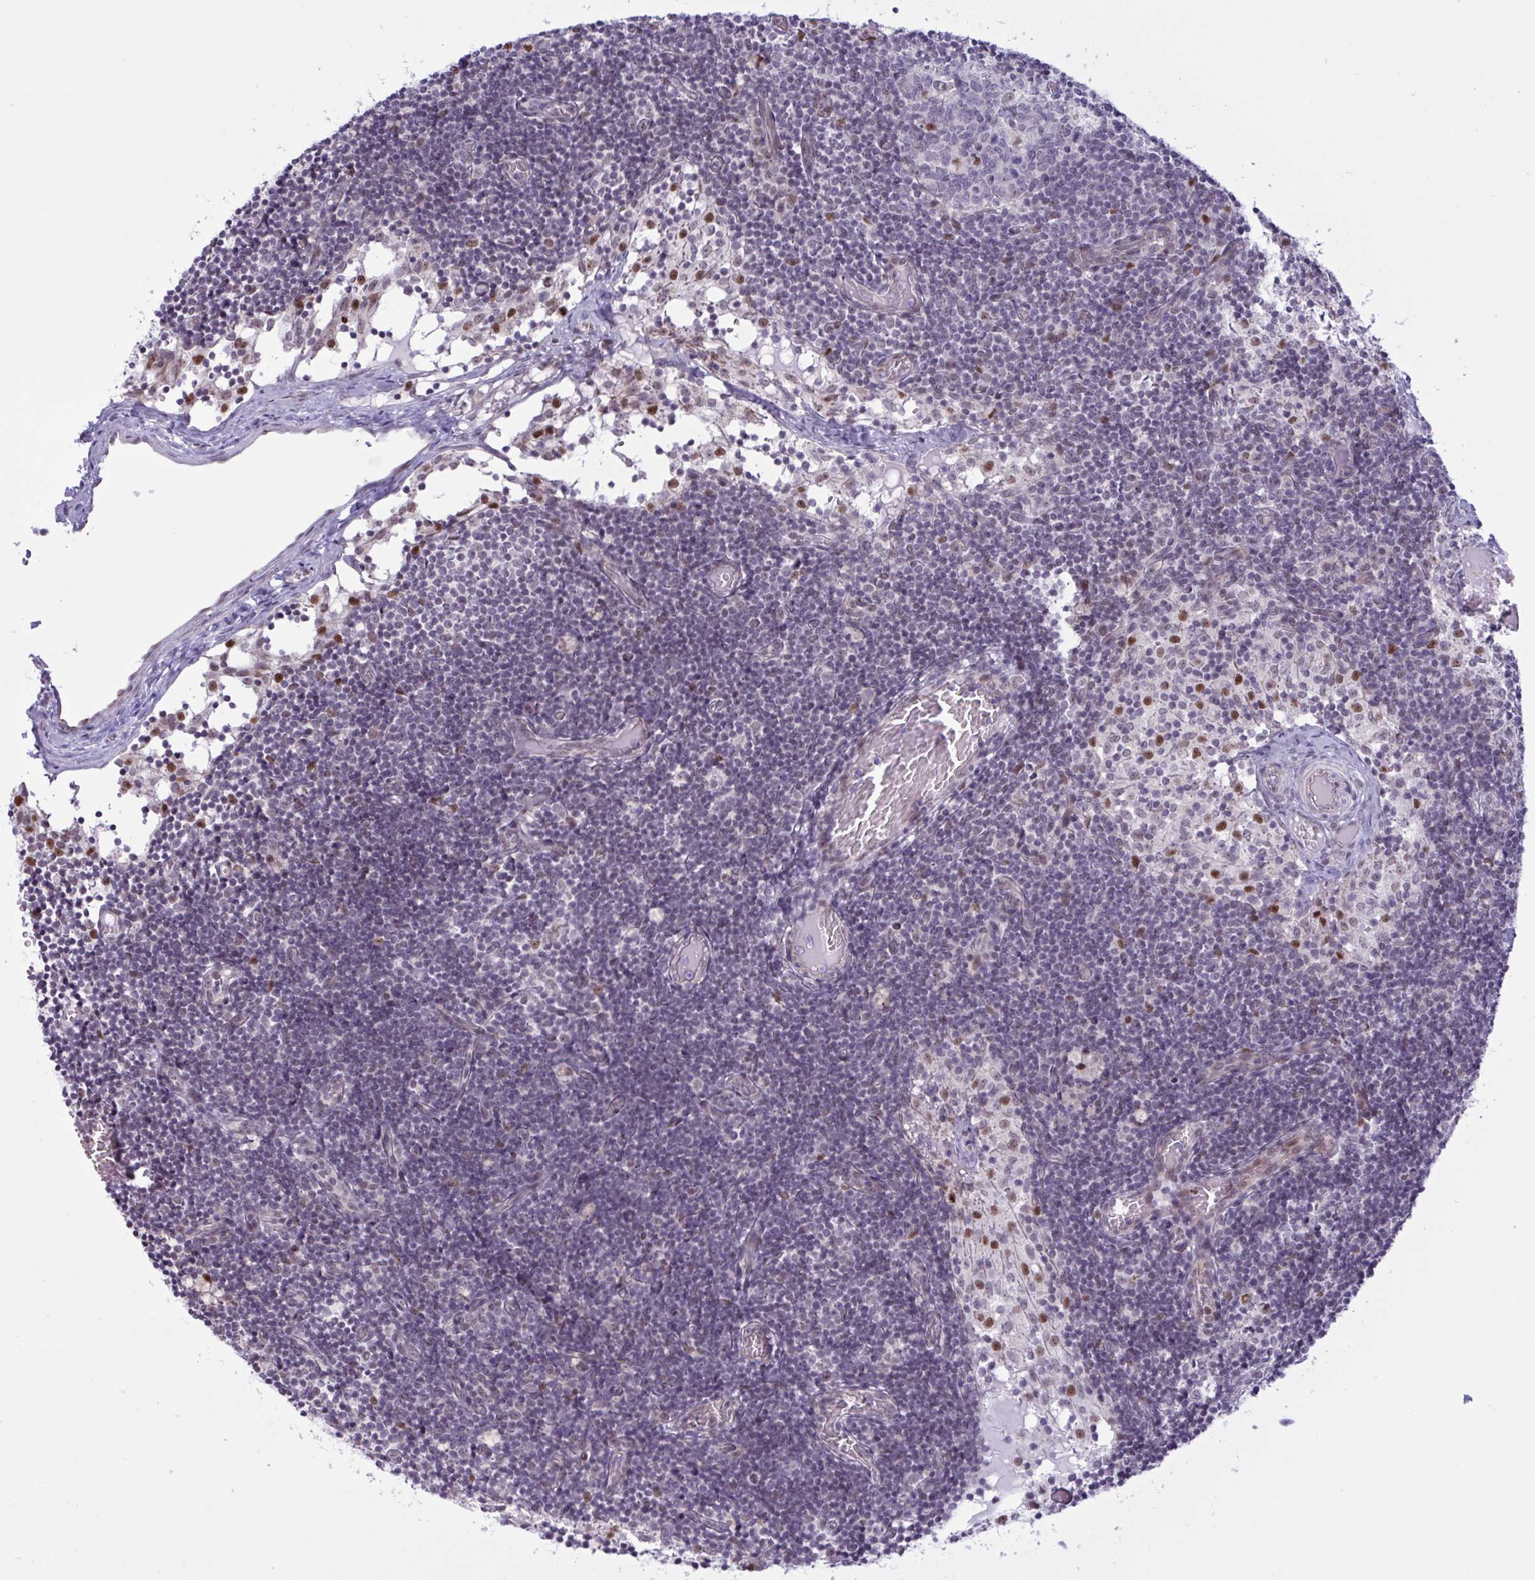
{"staining": {"intensity": "negative", "quantity": "none", "location": "none"}, "tissue": "lymph node", "cell_type": "Germinal center cells", "image_type": "normal", "snomed": [{"axis": "morphology", "description": "Normal tissue, NOS"}, {"axis": "topography", "description": "Lymph node"}], "caption": "Immunohistochemistry (IHC) image of unremarkable lymph node stained for a protein (brown), which shows no expression in germinal center cells.", "gene": "PRMT6", "patient": {"sex": "female", "age": 31}}